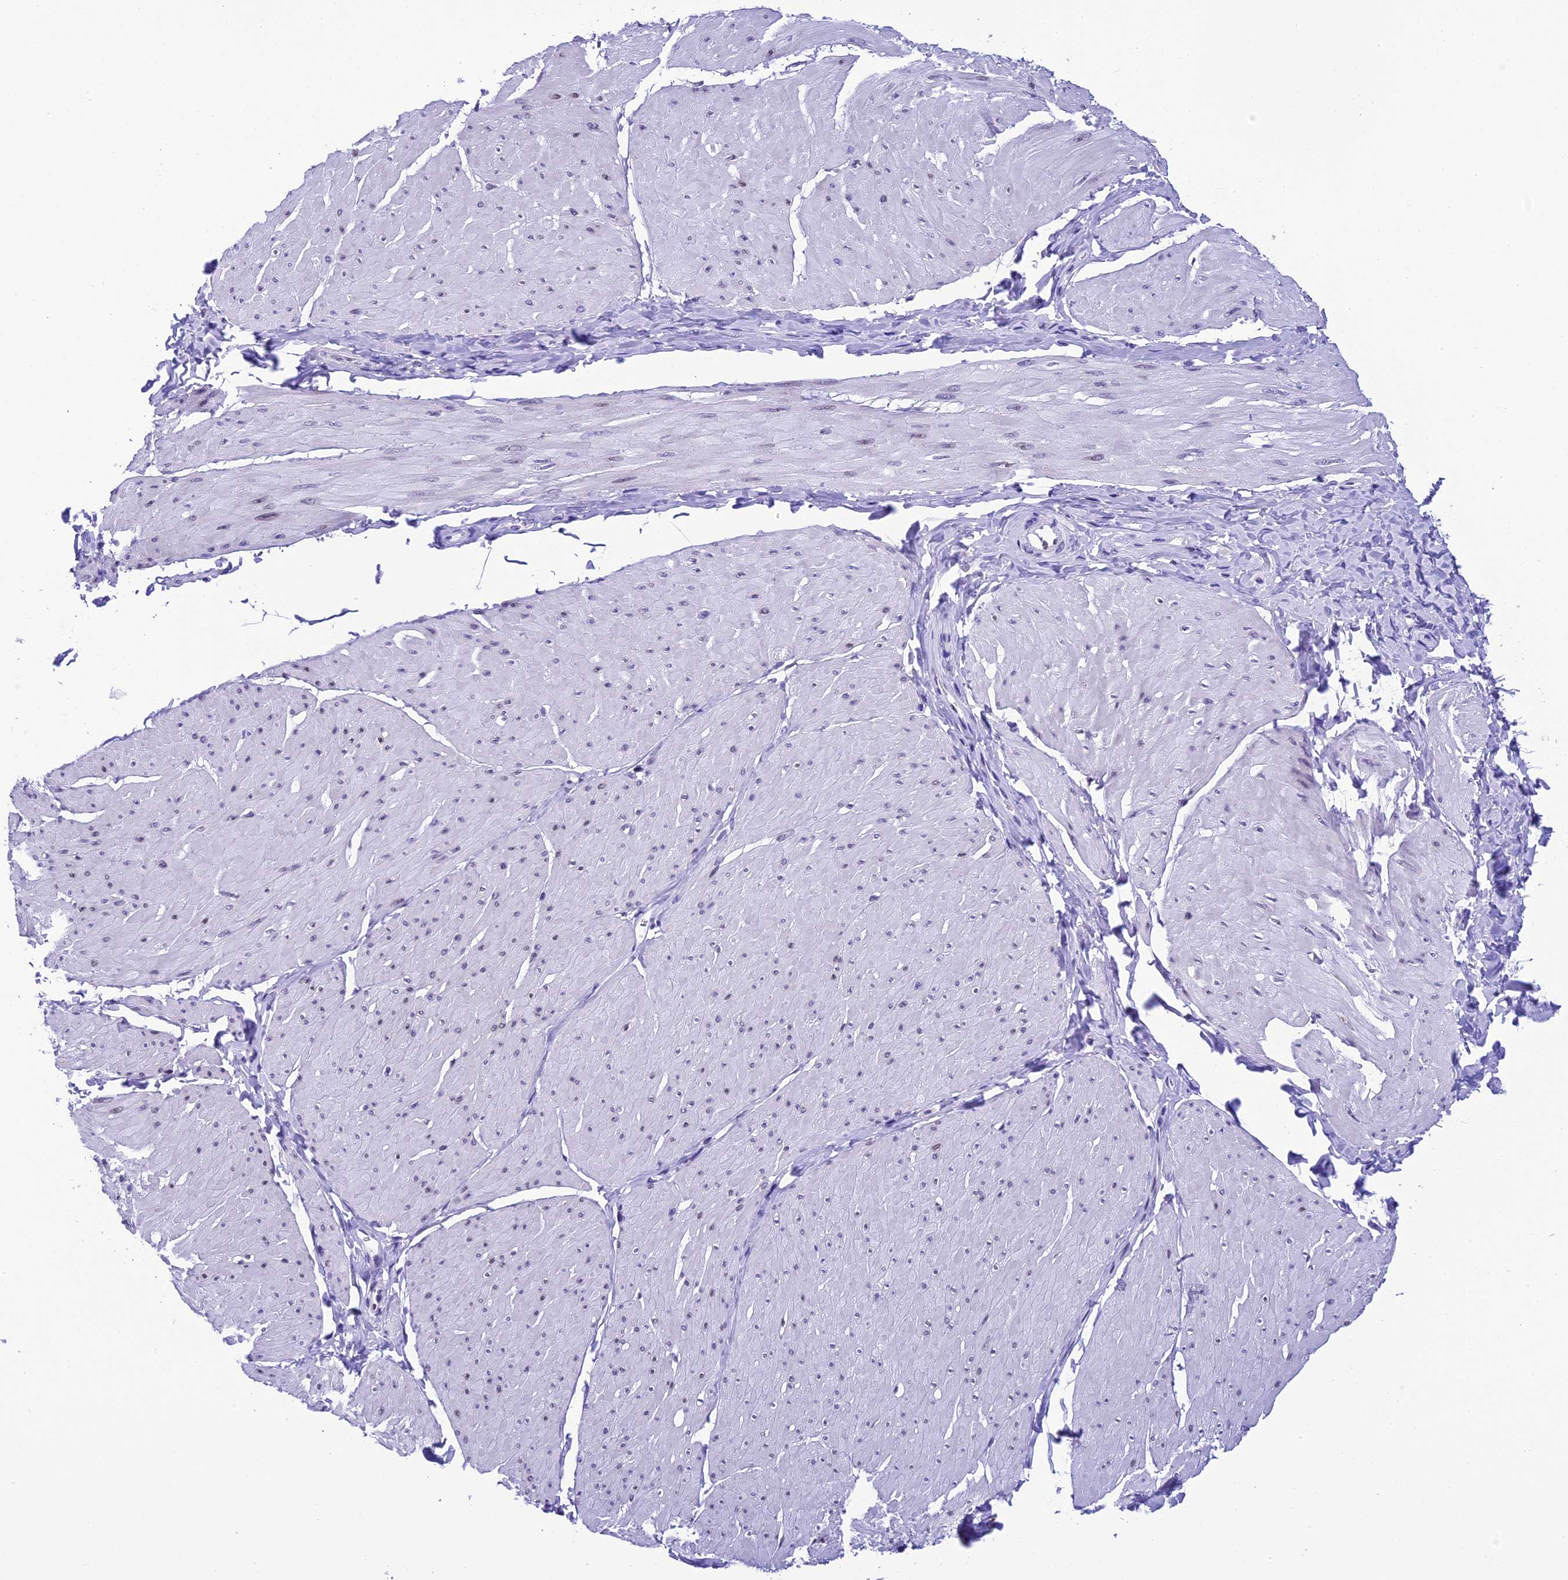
{"staining": {"intensity": "weak", "quantity": "<25%", "location": "nuclear"}, "tissue": "smooth muscle", "cell_type": "Smooth muscle cells", "image_type": "normal", "snomed": [{"axis": "morphology", "description": "Urothelial carcinoma, High grade"}, {"axis": "topography", "description": "Urinary bladder"}], "caption": "Human smooth muscle stained for a protein using immunohistochemistry demonstrates no expression in smooth muscle cells.", "gene": "METTL25", "patient": {"sex": "male", "age": 46}}